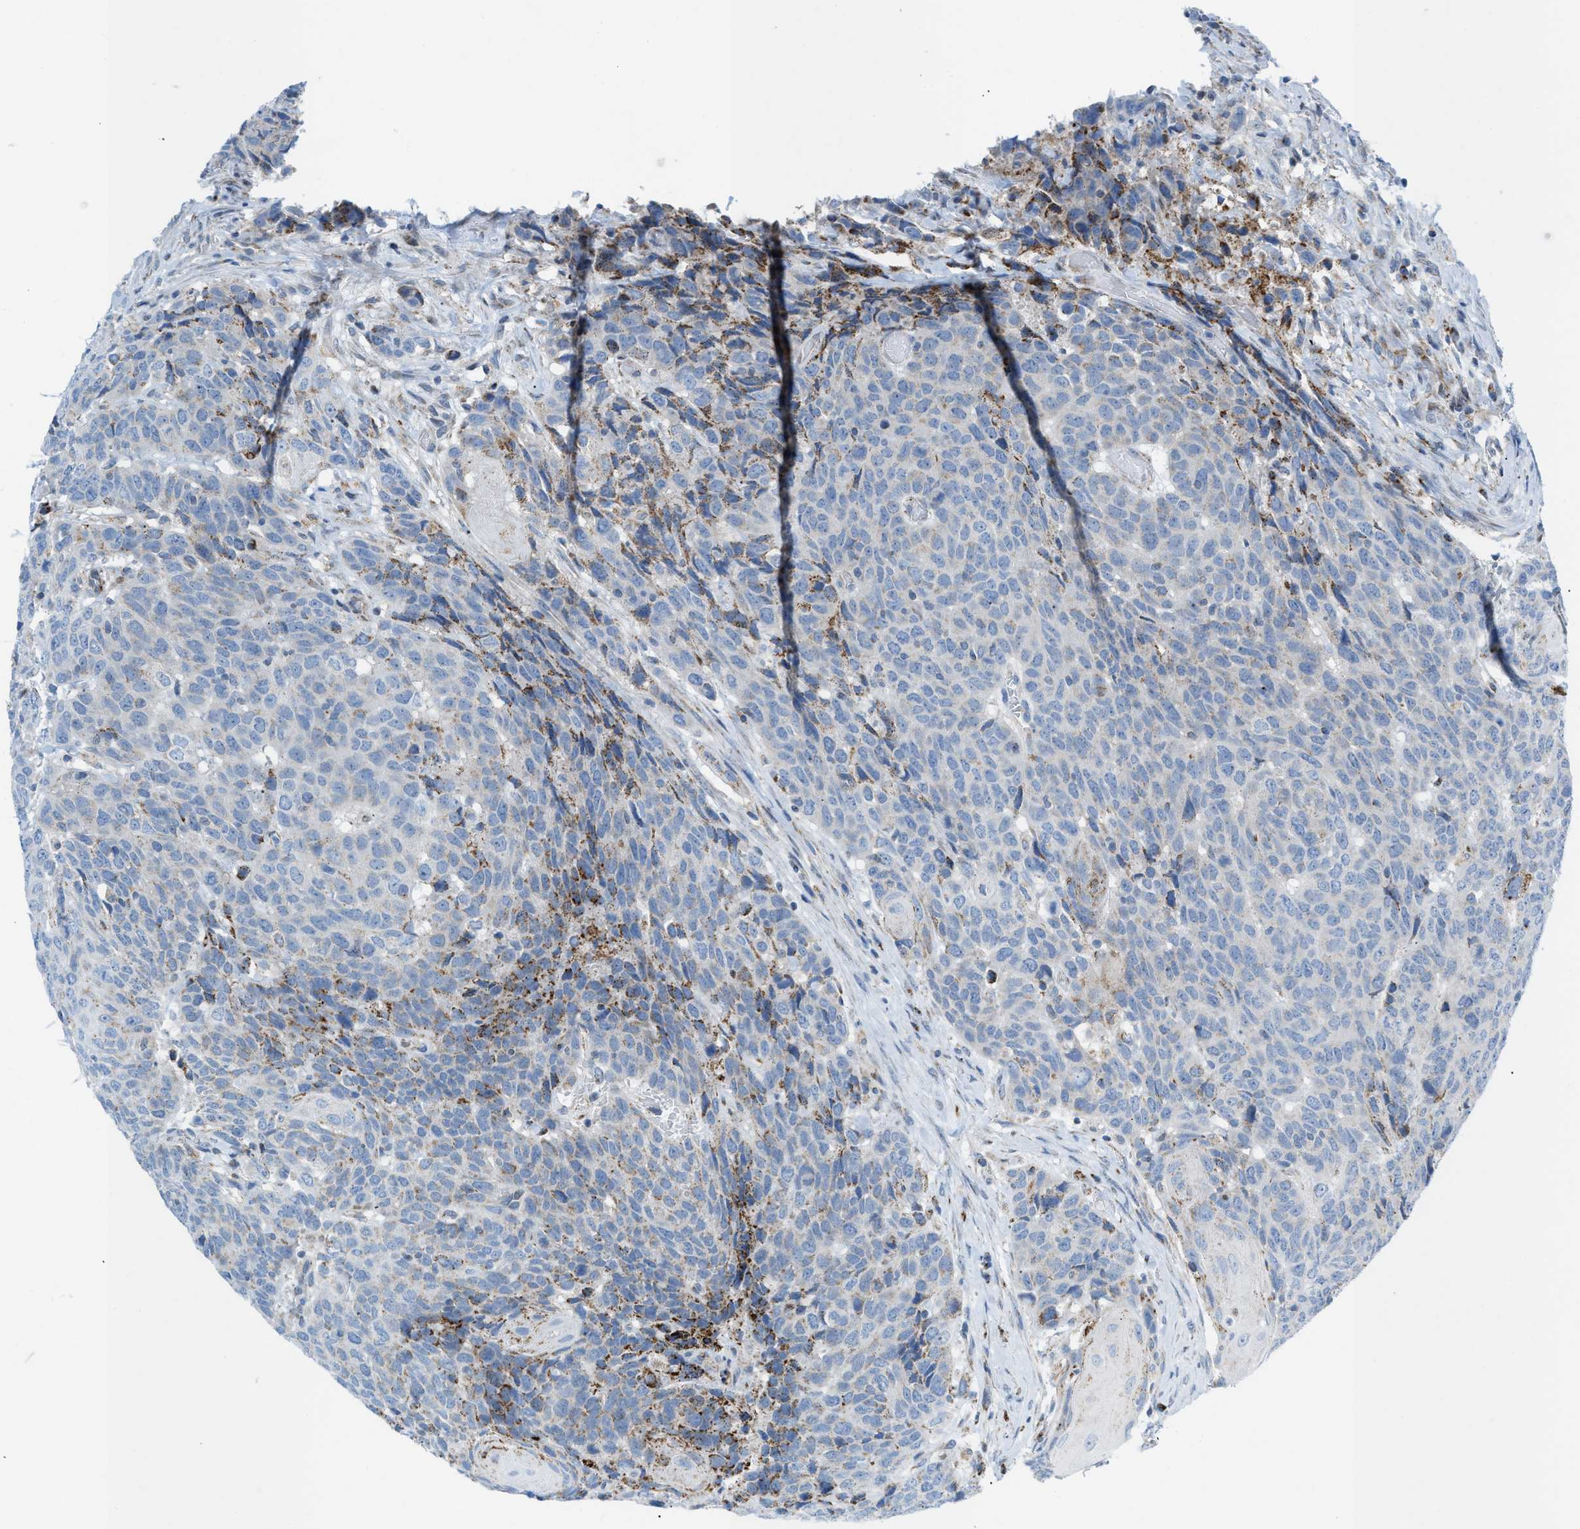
{"staining": {"intensity": "moderate", "quantity": "25%-75%", "location": "cytoplasmic/membranous"}, "tissue": "head and neck cancer", "cell_type": "Tumor cells", "image_type": "cancer", "snomed": [{"axis": "morphology", "description": "Squamous cell carcinoma, NOS"}, {"axis": "topography", "description": "Head-Neck"}], "caption": "Immunohistochemistry (IHC) micrograph of neoplastic tissue: human head and neck cancer (squamous cell carcinoma) stained using immunohistochemistry exhibits medium levels of moderate protein expression localized specifically in the cytoplasmic/membranous of tumor cells, appearing as a cytoplasmic/membranous brown color.", "gene": "RBBP9", "patient": {"sex": "male", "age": 66}}